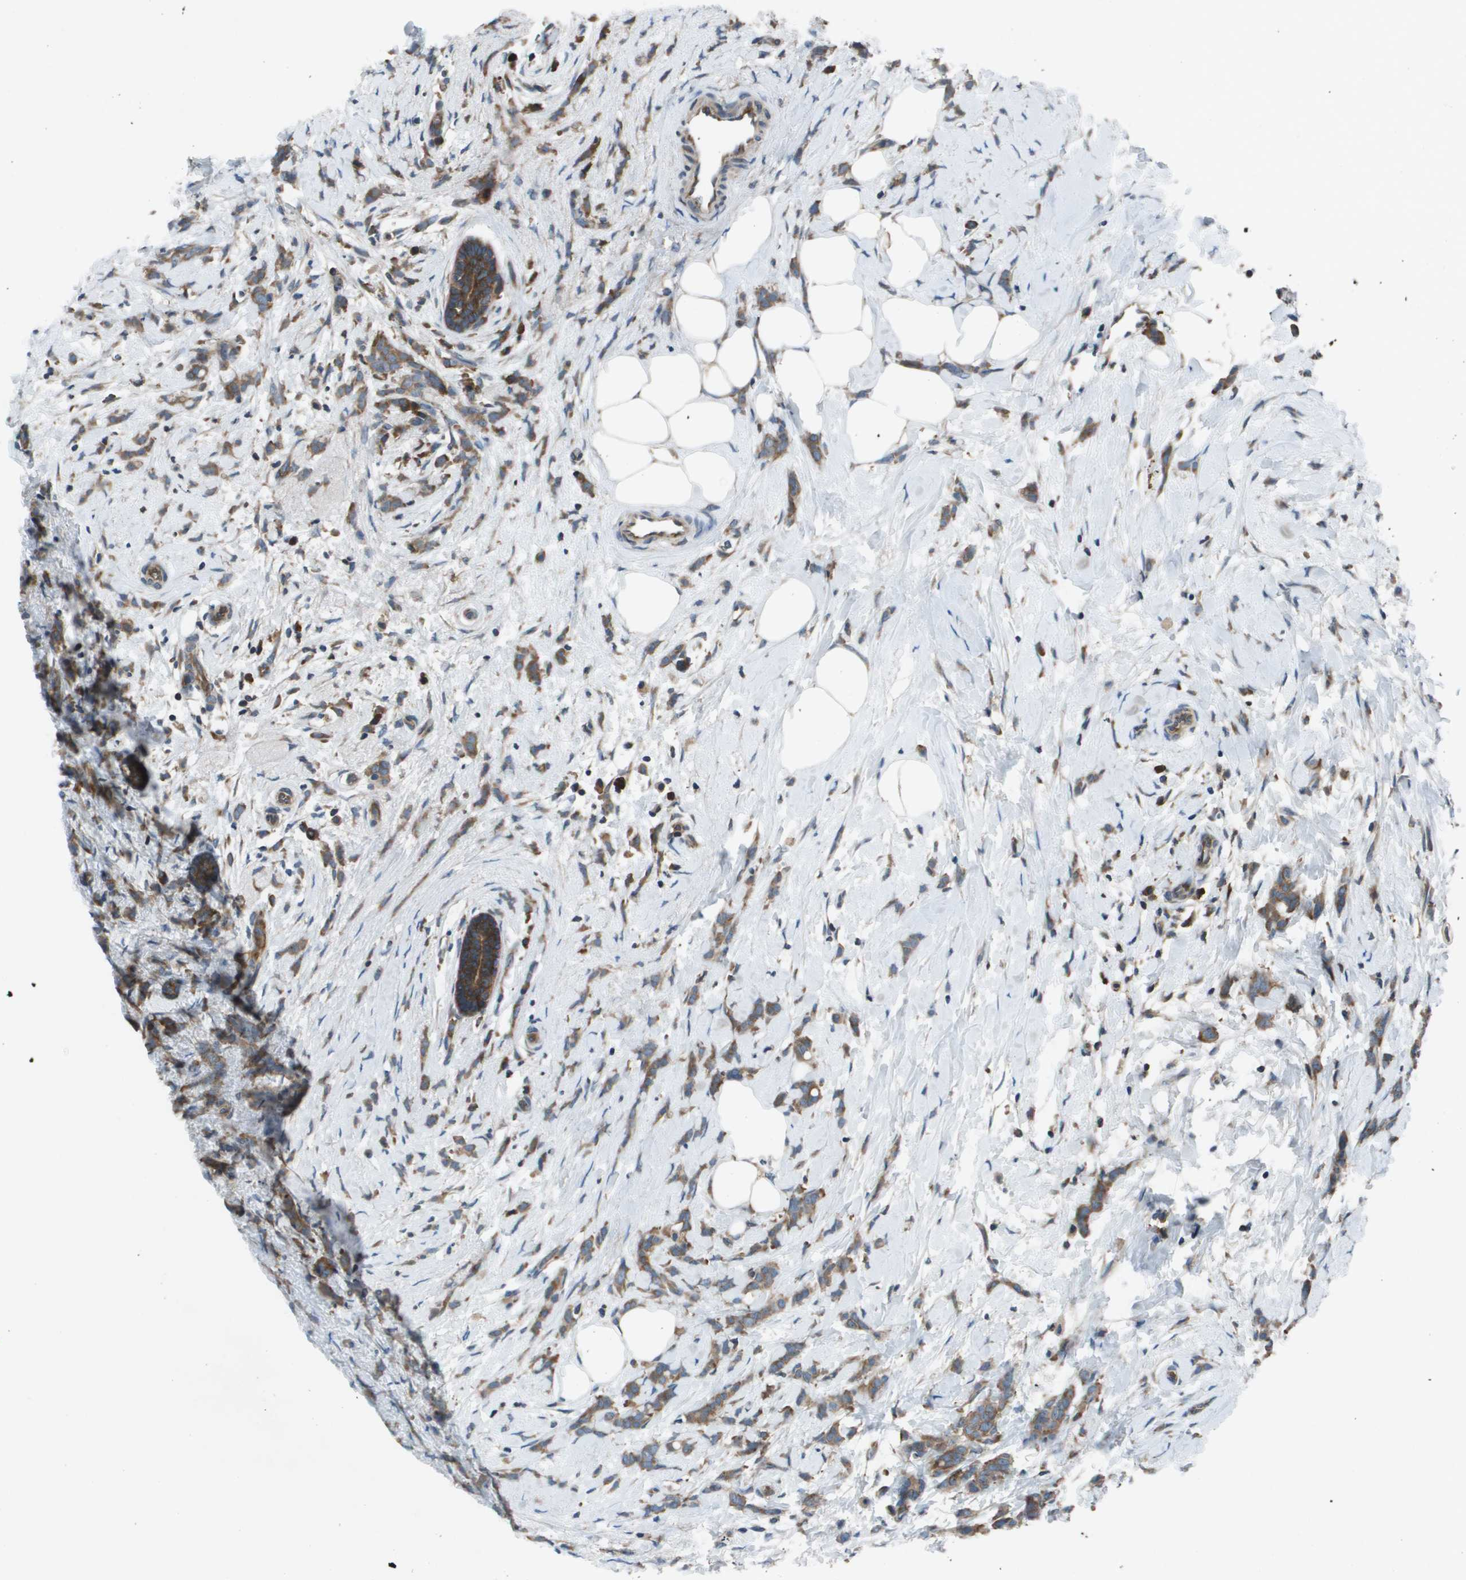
{"staining": {"intensity": "moderate", "quantity": ">75%", "location": "cytoplasmic/membranous"}, "tissue": "breast cancer", "cell_type": "Tumor cells", "image_type": "cancer", "snomed": [{"axis": "morphology", "description": "Lobular carcinoma, in situ"}, {"axis": "morphology", "description": "Lobular carcinoma"}, {"axis": "topography", "description": "Breast"}], "caption": "An image of breast cancer stained for a protein demonstrates moderate cytoplasmic/membranous brown staining in tumor cells.", "gene": "EIF3B", "patient": {"sex": "female", "age": 41}}